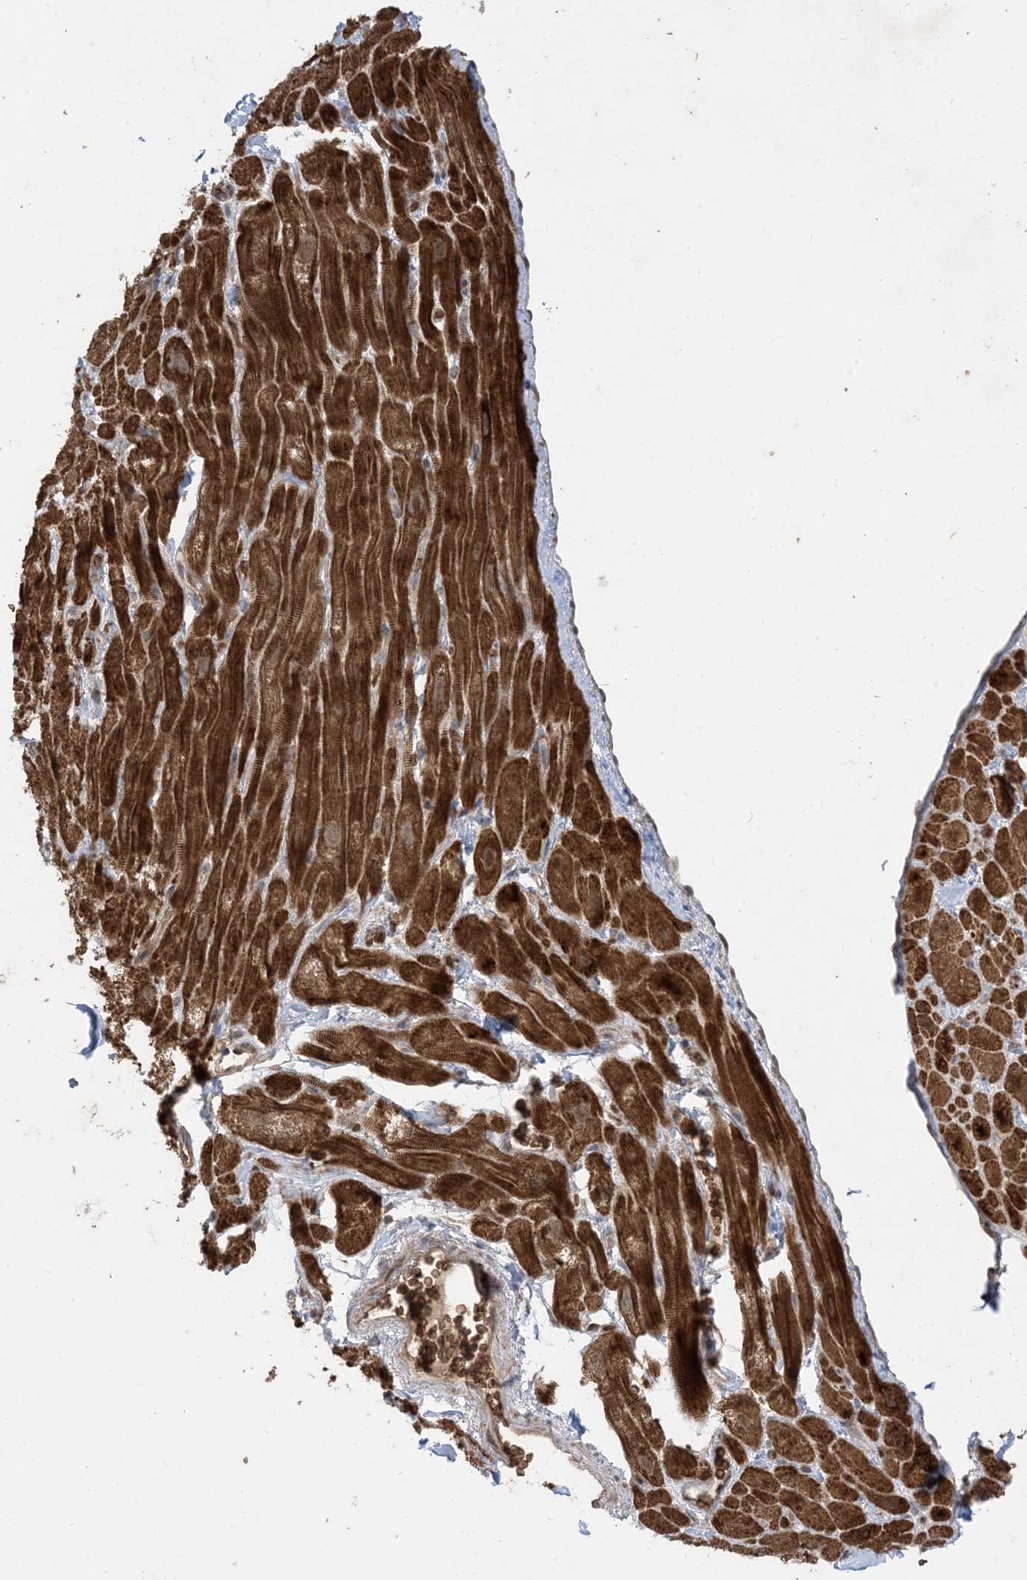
{"staining": {"intensity": "strong", "quantity": ">75%", "location": "cytoplasmic/membranous"}, "tissue": "heart muscle", "cell_type": "Cardiomyocytes", "image_type": "normal", "snomed": [{"axis": "morphology", "description": "Normal tissue, NOS"}, {"axis": "topography", "description": "Heart"}], "caption": "Immunohistochemistry (IHC) (DAB) staining of benign heart muscle exhibits strong cytoplasmic/membranous protein positivity in approximately >75% of cardiomyocytes.", "gene": "PUSL1", "patient": {"sex": "male", "age": 49}}